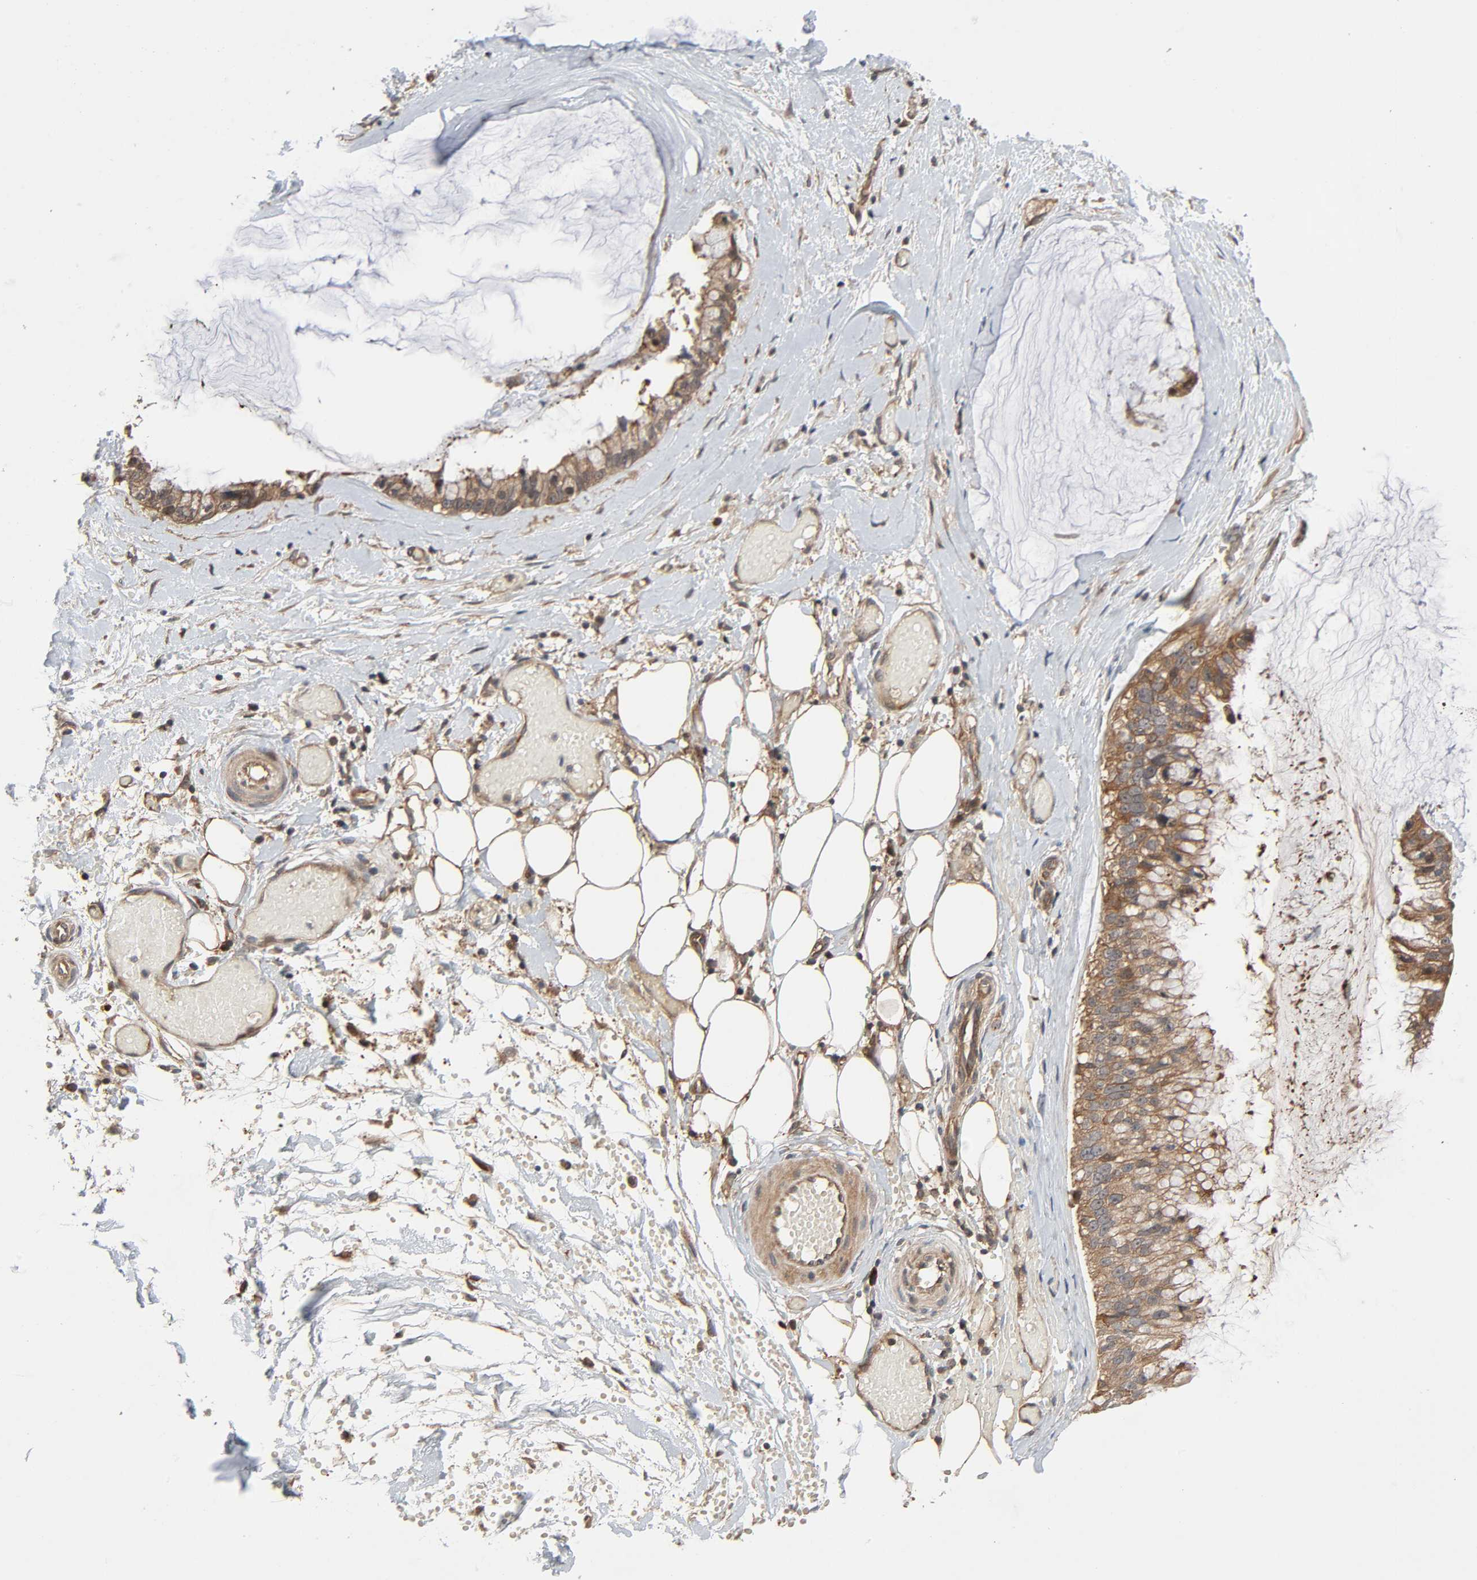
{"staining": {"intensity": "moderate", "quantity": ">75%", "location": "cytoplasmic/membranous"}, "tissue": "ovarian cancer", "cell_type": "Tumor cells", "image_type": "cancer", "snomed": [{"axis": "morphology", "description": "Cystadenocarcinoma, mucinous, NOS"}, {"axis": "topography", "description": "Ovary"}], "caption": "Ovarian cancer stained with a brown dye exhibits moderate cytoplasmic/membranous positive staining in about >75% of tumor cells.", "gene": "PPP2R1B", "patient": {"sex": "female", "age": 39}}